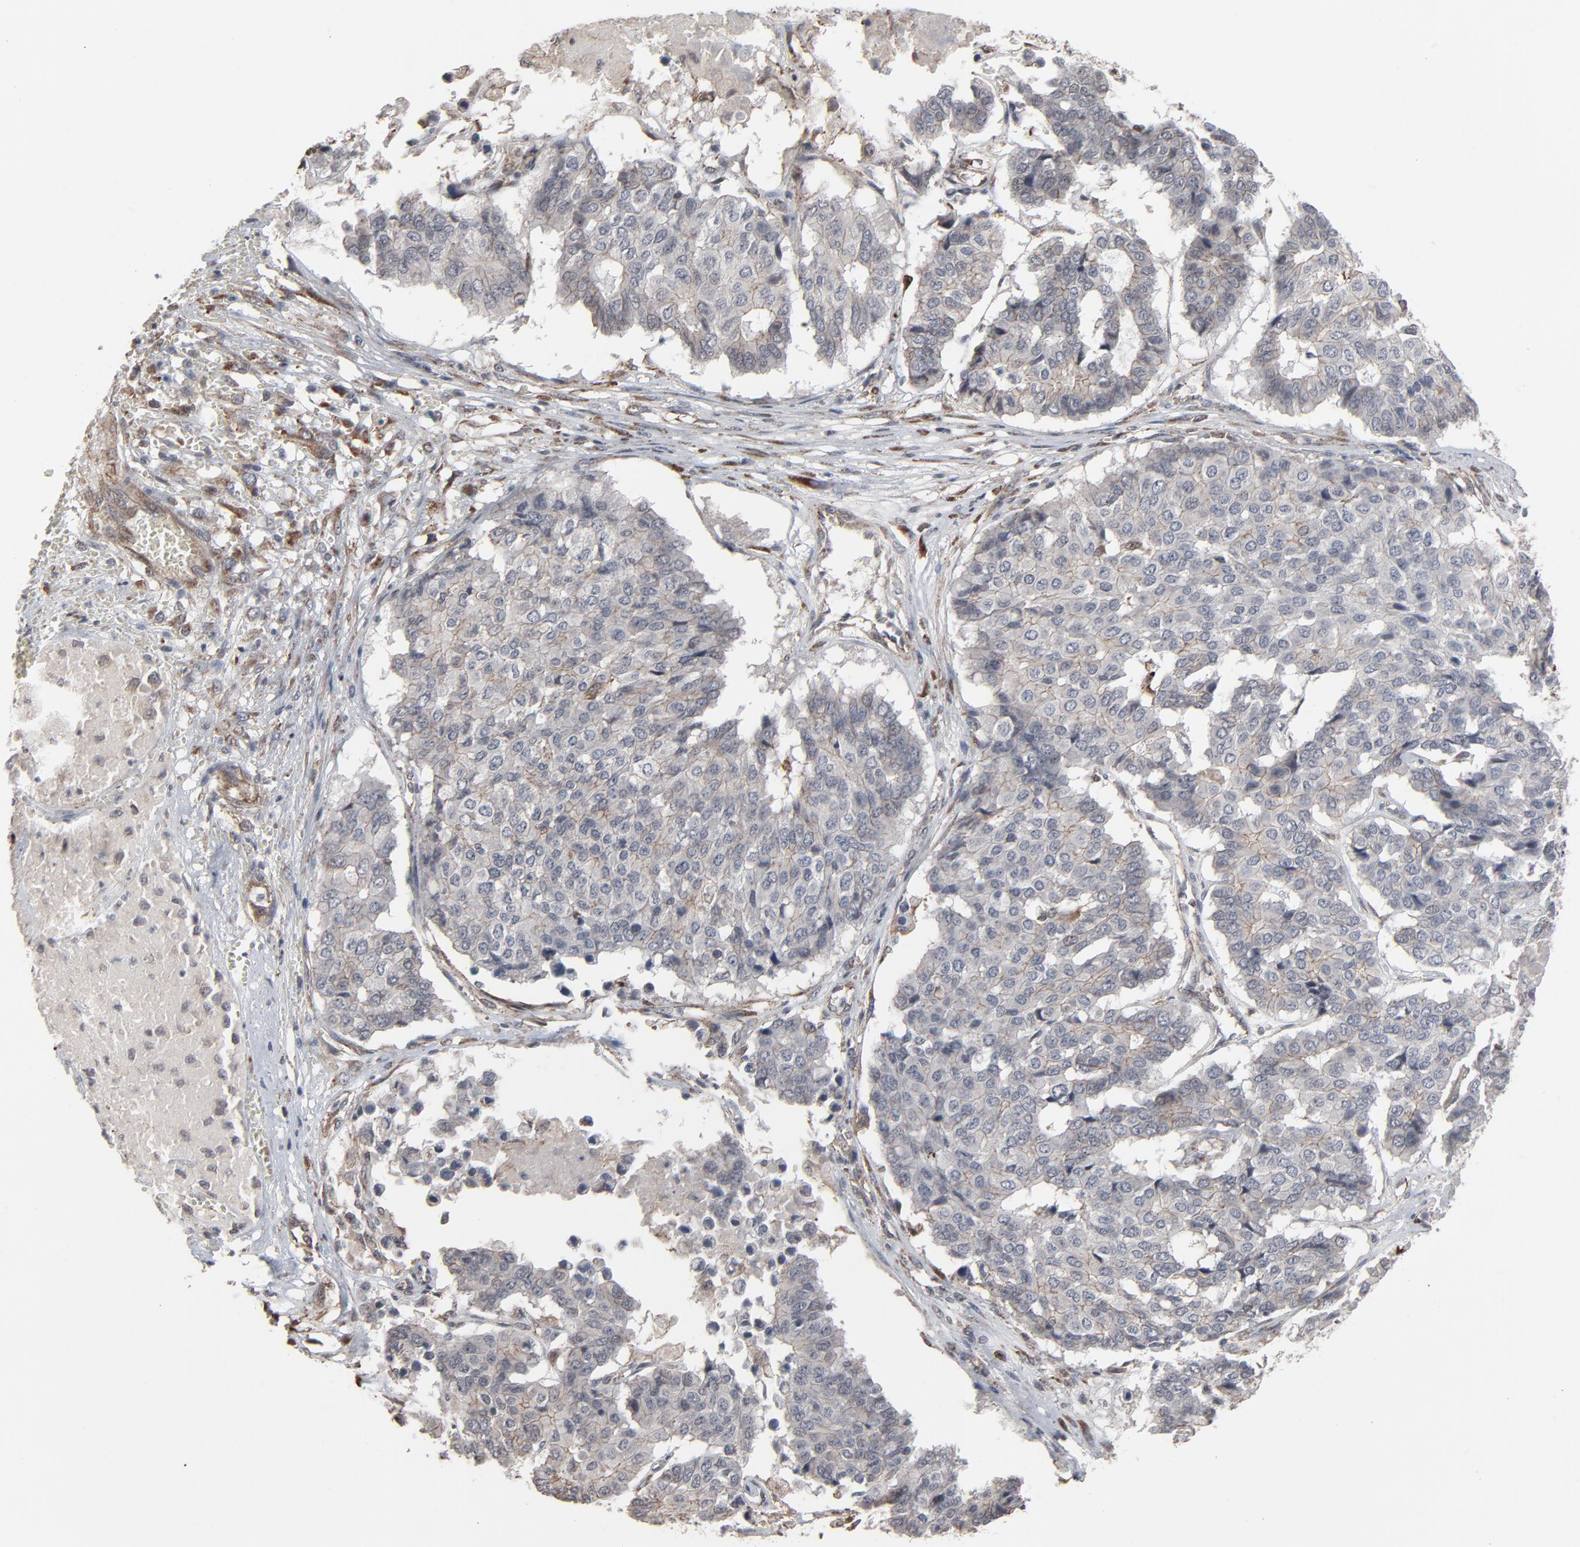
{"staining": {"intensity": "weak", "quantity": "25%-75%", "location": "cytoplasmic/membranous"}, "tissue": "pancreatic cancer", "cell_type": "Tumor cells", "image_type": "cancer", "snomed": [{"axis": "morphology", "description": "Adenocarcinoma, NOS"}, {"axis": "topography", "description": "Pancreas"}], "caption": "An immunohistochemistry micrograph of neoplastic tissue is shown. Protein staining in brown labels weak cytoplasmic/membranous positivity in pancreatic cancer (adenocarcinoma) within tumor cells. The staining was performed using DAB (3,3'-diaminobenzidine) to visualize the protein expression in brown, while the nuclei were stained in blue with hematoxylin (Magnification: 20x).", "gene": "CTNND1", "patient": {"sex": "male", "age": 50}}